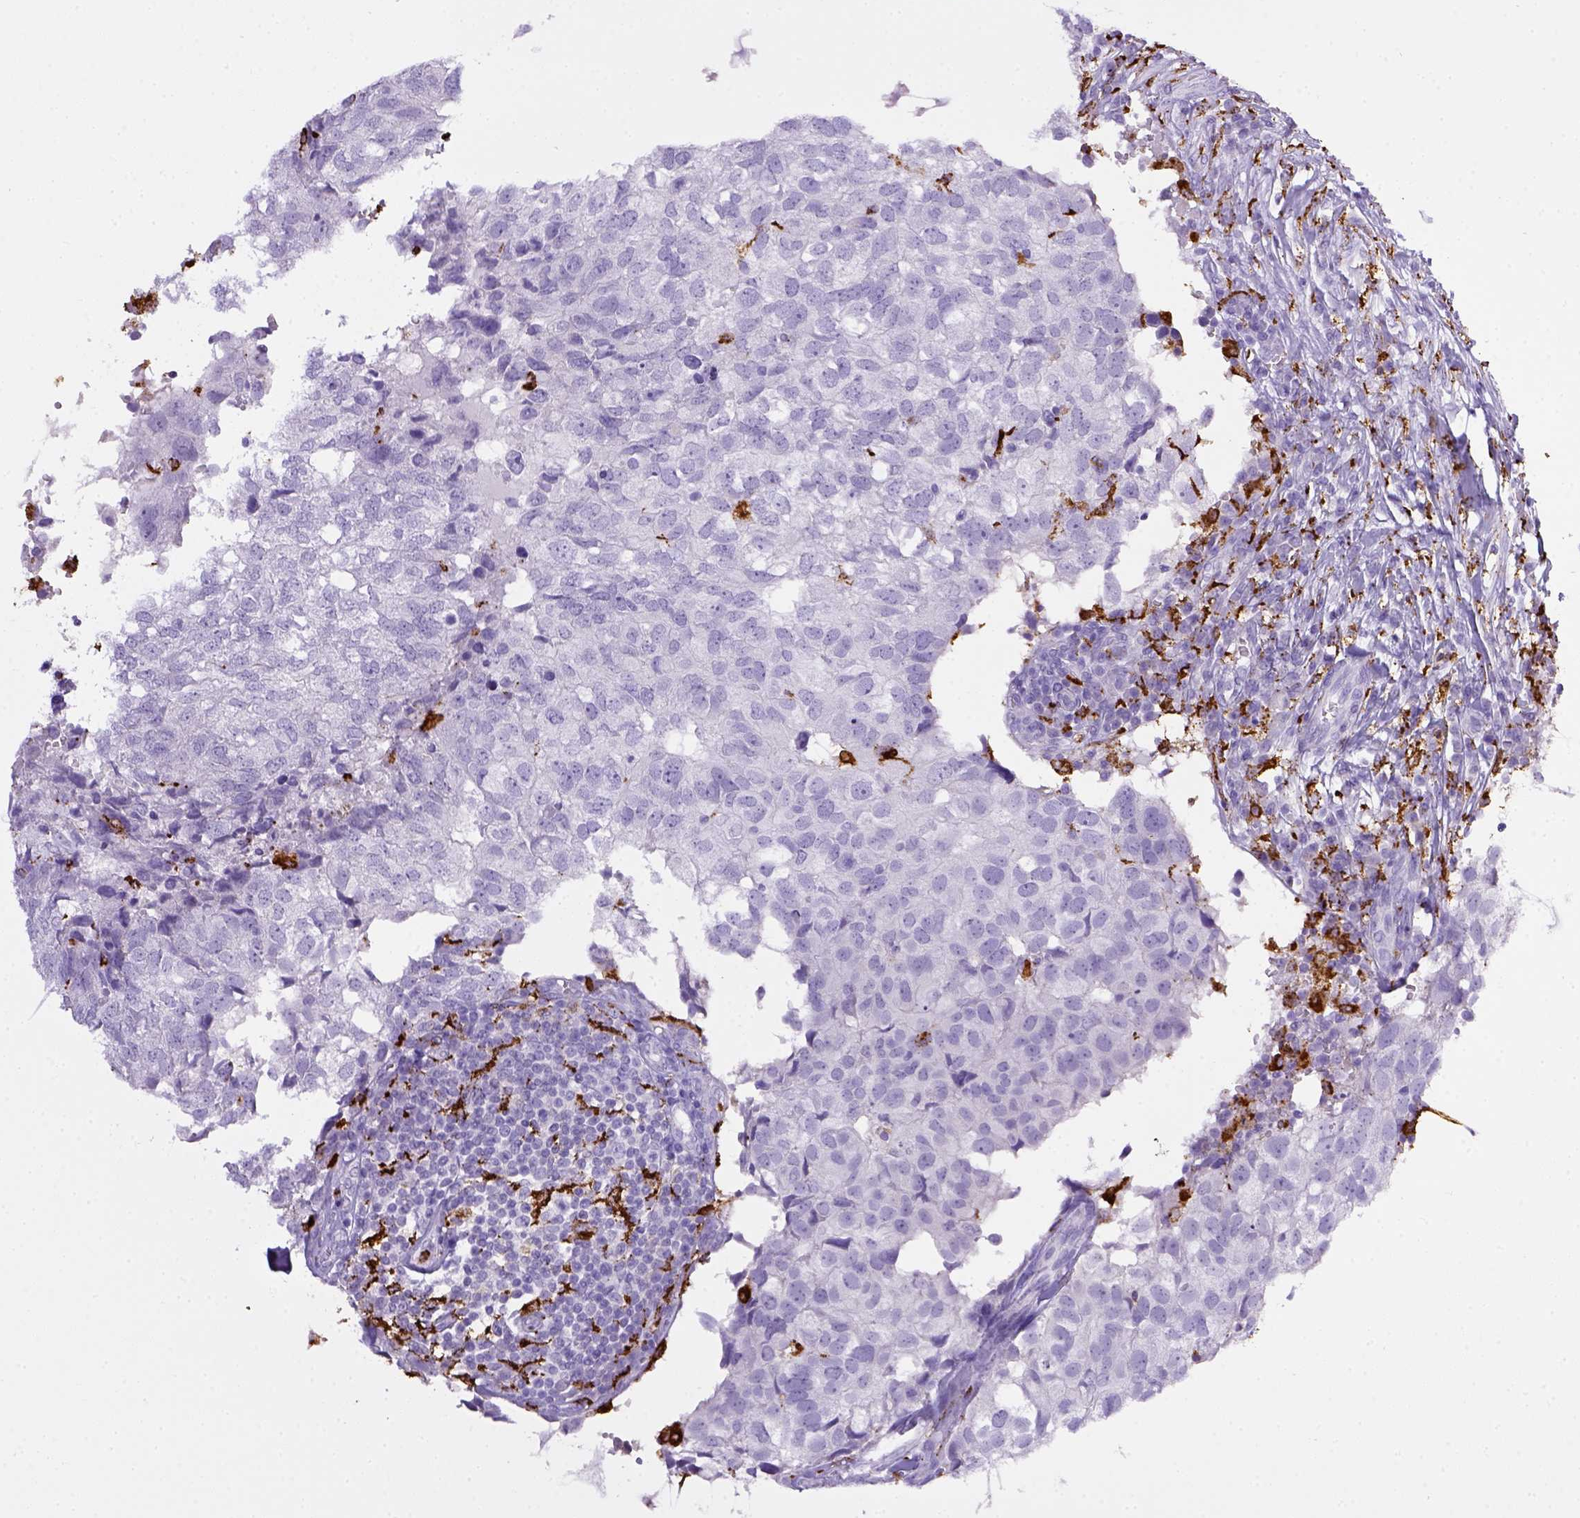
{"staining": {"intensity": "negative", "quantity": "none", "location": "none"}, "tissue": "breast cancer", "cell_type": "Tumor cells", "image_type": "cancer", "snomed": [{"axis": "morphology", "description": "Duct carcinoma"}, {"axis": "topography", "description": "Breast"}], "caption": "Immunohistochemistry (IHC) image of neoplastic tissue: human breast cancer (invasive ductal carcinoma) stained with DAB displays no significant protein expression in tumor cells.", "gene": "CD68", "patient": {"sex": "female", "age": 30}}